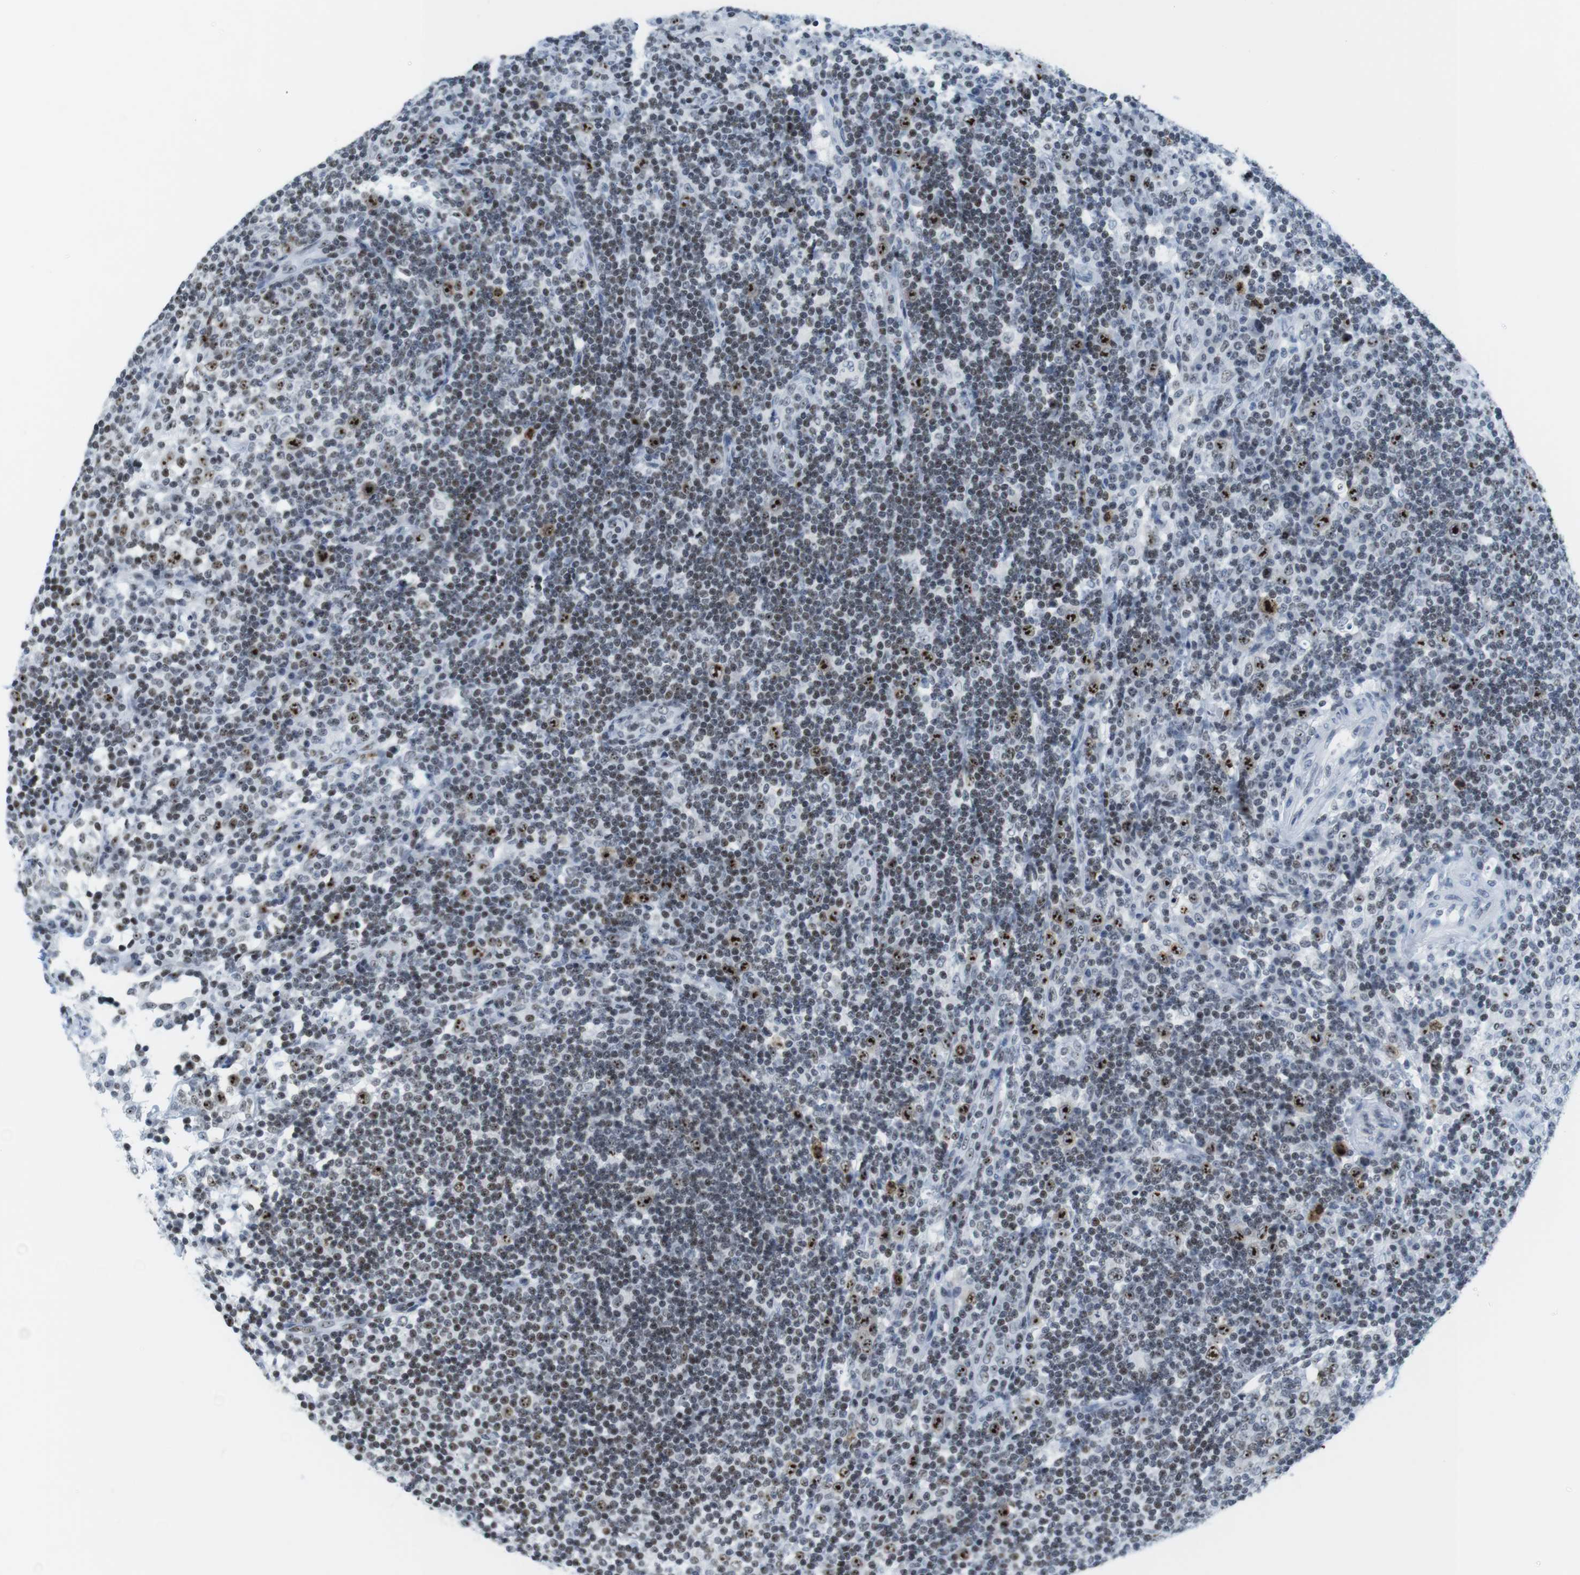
{"staining": {"intensity": "moderate", "quantity": "25%-75%", "location": "nuclear"}, "tissue": "lymph node", "cell_type": "Germinal center cells", "image_type": "normal", "snomed": [{"axis": "morphology", "description": "Normal tissue, NOS"}, {"axis": "topography", "description": "Lymph node"}], "caption": "A brown stain shows moderate nuclear expression of a protein in germinal center cells of normal lymph node.", "gene": "NIFK", "patient": {"sex": "female", "age": 53}}